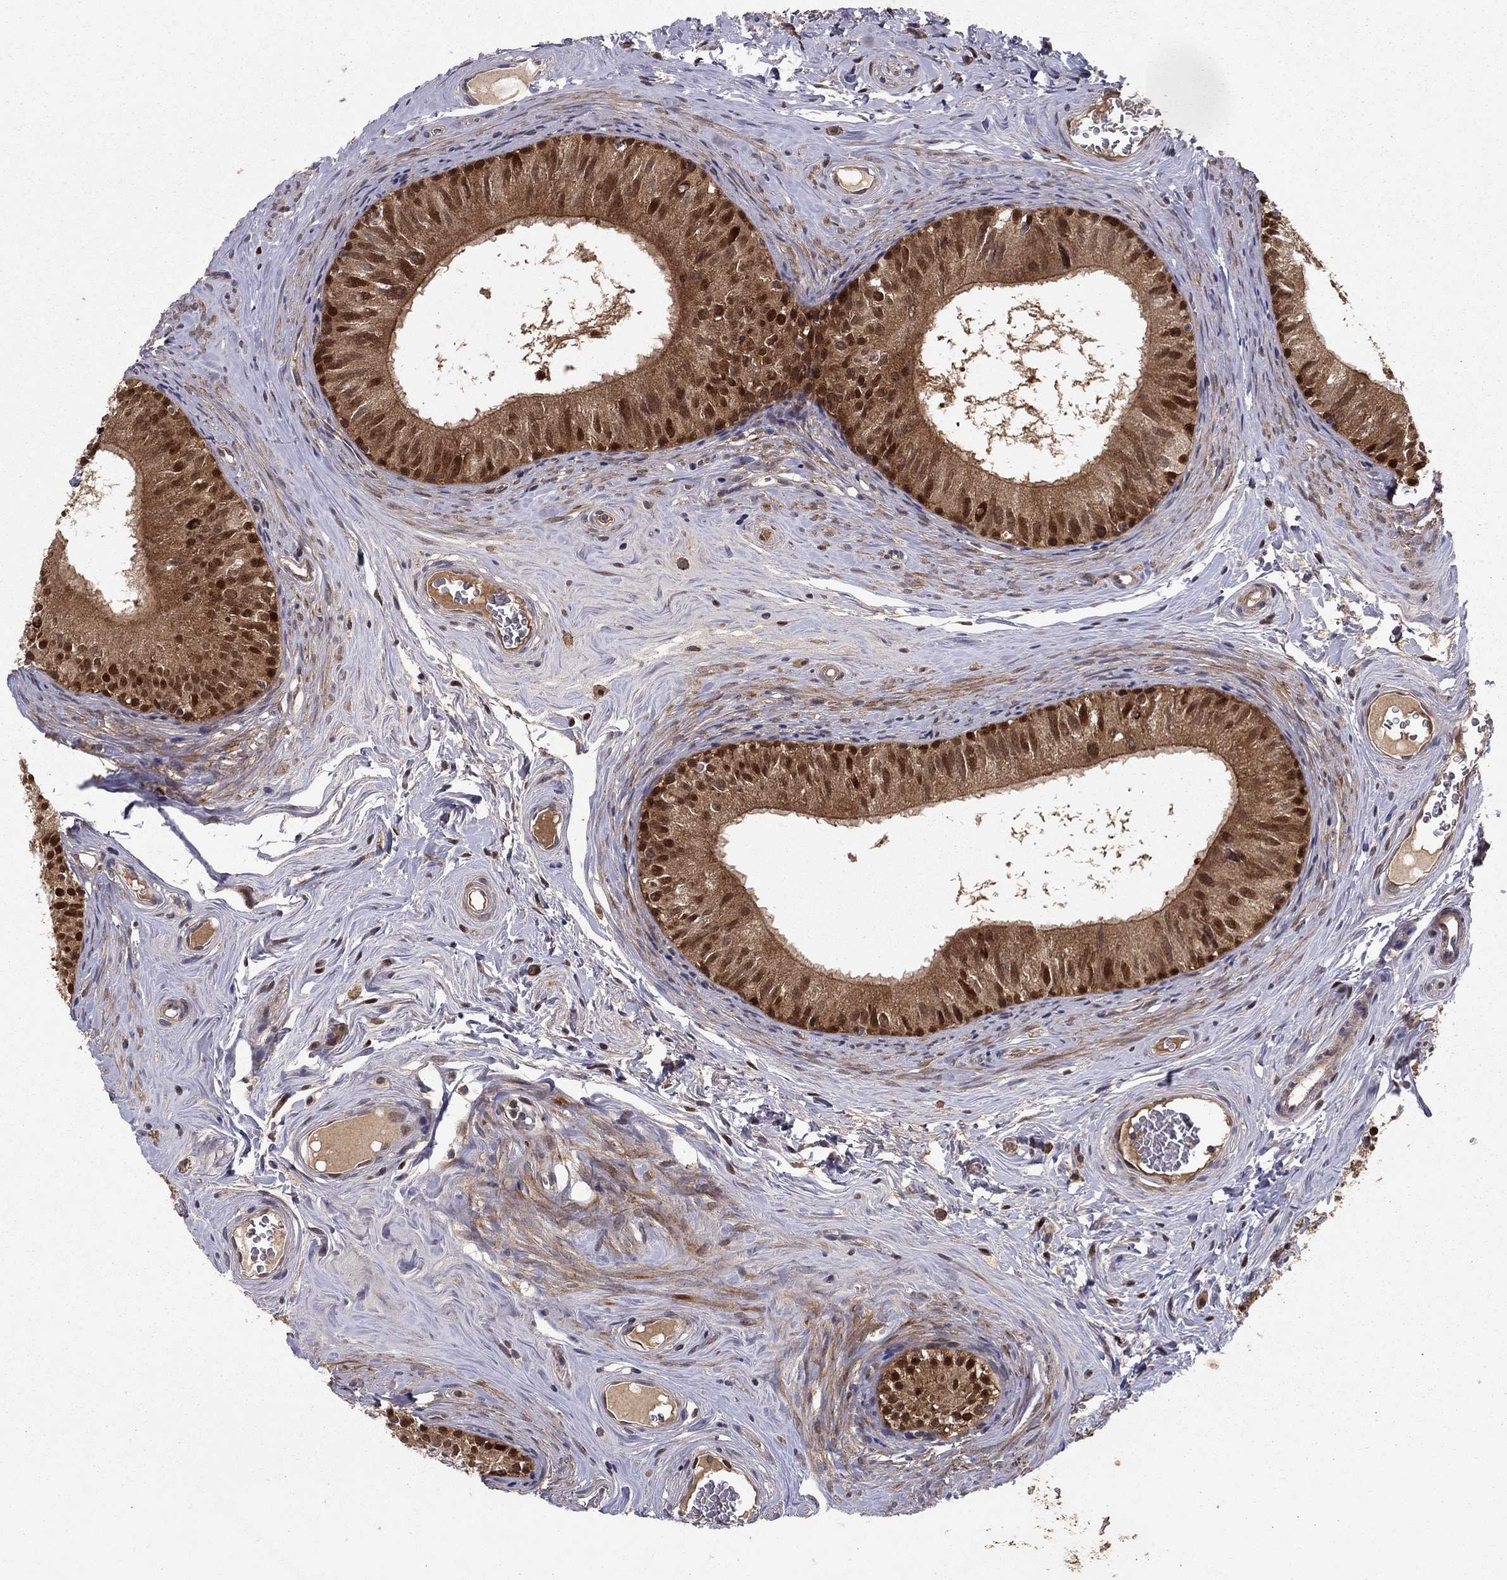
{"staining": {"intensity": "strong", "quantity": ">75%", "location": "cytoplasmic/membranous,nuclear"}, "tissue": "epididymis", "cell_type": "Glandular cells", "image_type": "normal", "snomed": [{"axis": "morphology", "description": "Normal tissue, NOS"}, {"axis": "topography", "description": "Epididymis"}], "caption": "This is an image of immunohistochemistry staining of benign epididymis, which shows strong expression in the cytoplasmic/membranous,nuclear of glandular cells.", "gene": "CRTC1", "patient": {"sex": "male", "age": 52}}